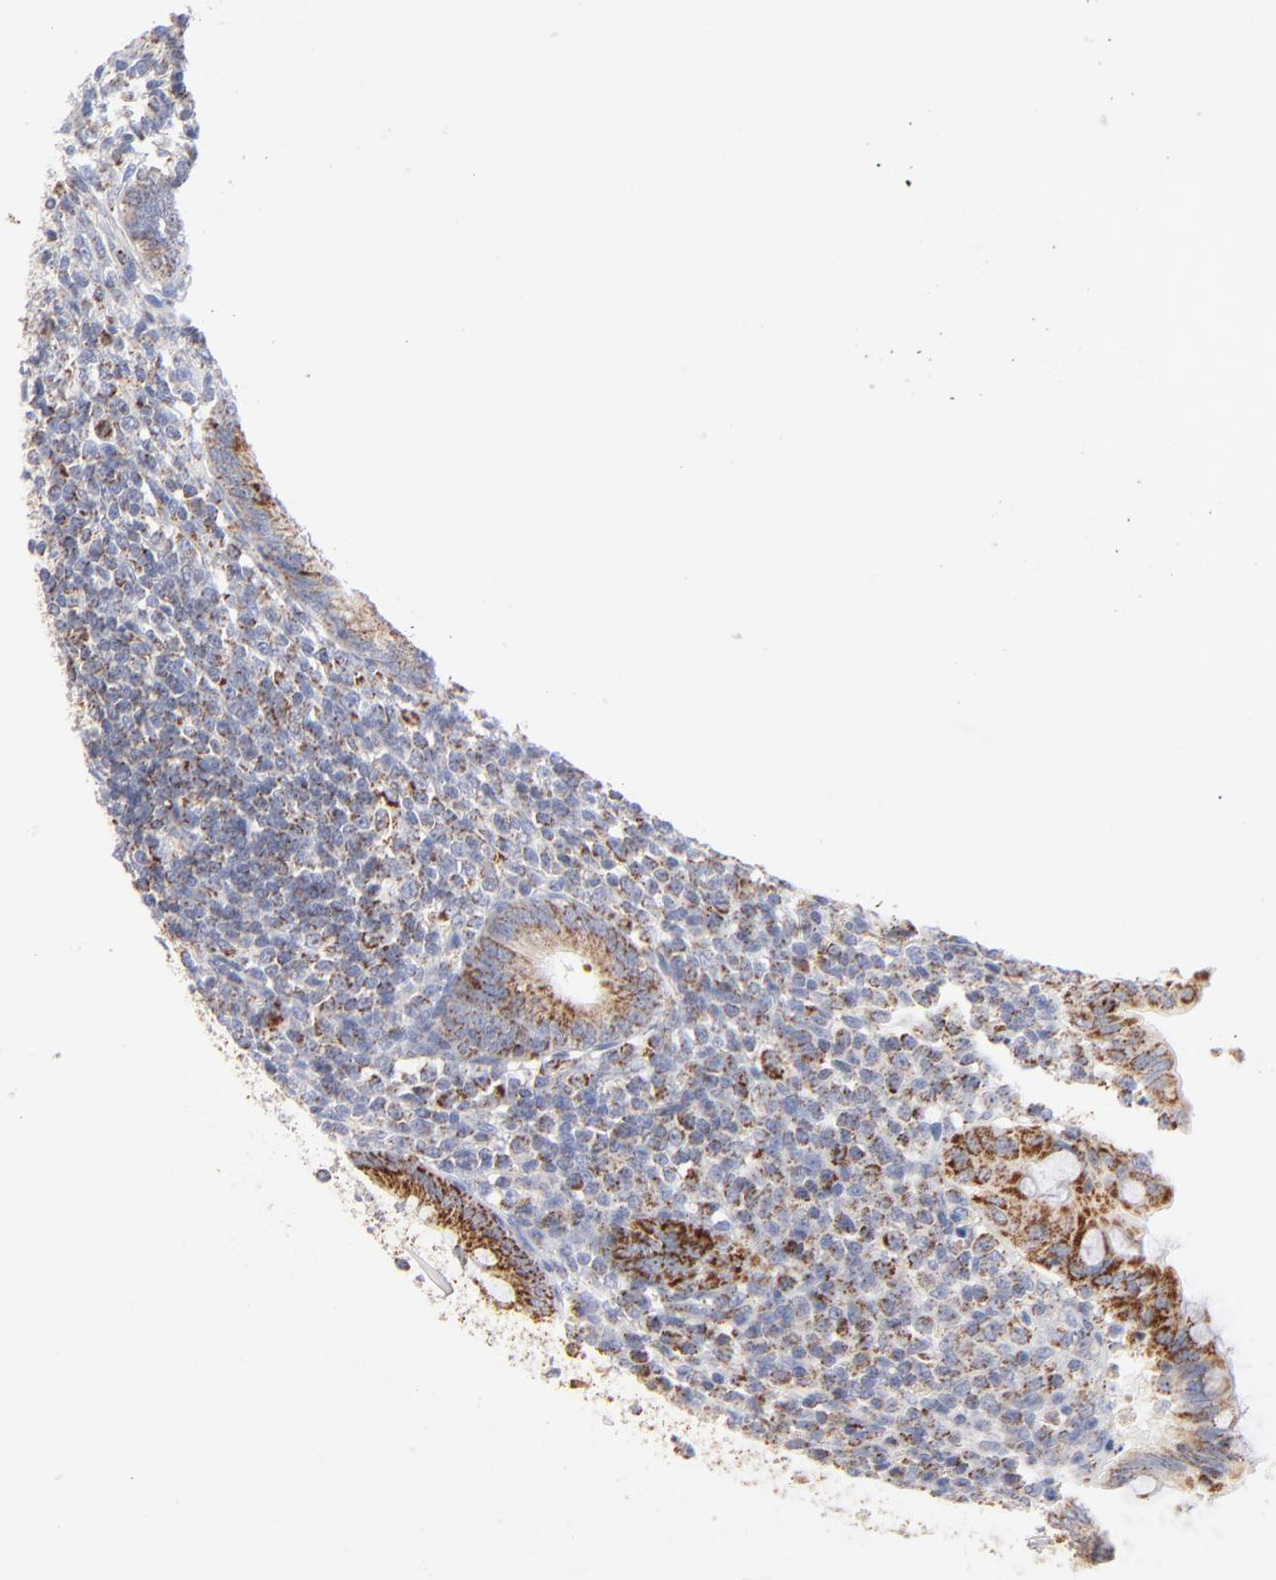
{"staining": {"intensity": "moderate", "quantity": ">75%", "location": "cytoplasmic/membranous"}, "tissue": "appendix", "cell_type": "Glandular cells", "image_type": "normal", "snomed": [{"axis": "morphology", "description": "Normal tissue, NOS"}, {"axis": "topography", "description": "Appendix"}], "caption": "This photomicrograph exhibits immunohistochemistry (IHC) staining of benign appendix, with medium moderate cytoplasmic/membranous expression in approximately >75% of glandular cells.", "gene": "DLAT", "patient": {"sex": "female", "age": 66}}